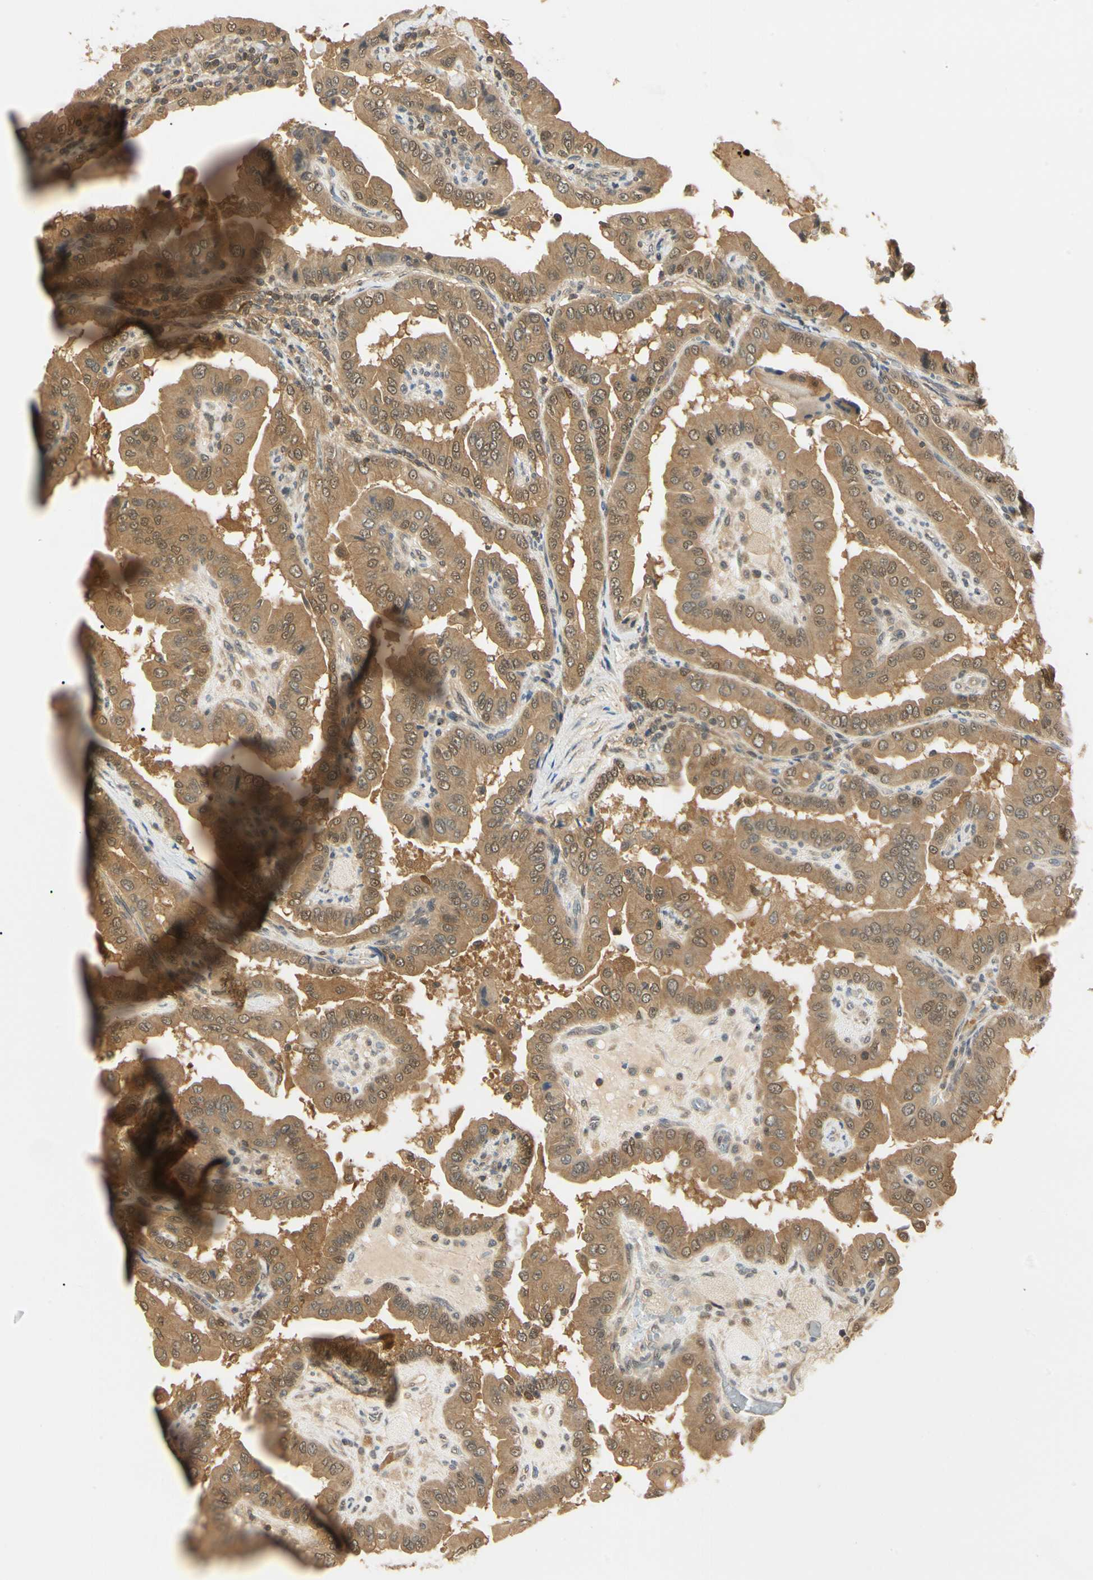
{"staining": {"intensity": "moderate", "quantity": ">75%", "location": "cytoplasmic/membranous,nuclear"}, "tissue": "thyroid cancer", "cell_type": "Tumor cells", "image_type": "cancer", "snomed": [{"axis": "morphology", "description": "Papillary adenocarcinoma, NOS"}, {"axis": "topography", "description": "Thyroid gland"}], "caption": "Human thyroid papillary adenocarcinoma stained for a protein (brown) shows moderate cytoplasmic/membranous and nuclear positive staining in approximately >75% of tumor cells.", "gene": "UBE2Z", "patient": {"sex": "male", "age": 33}}